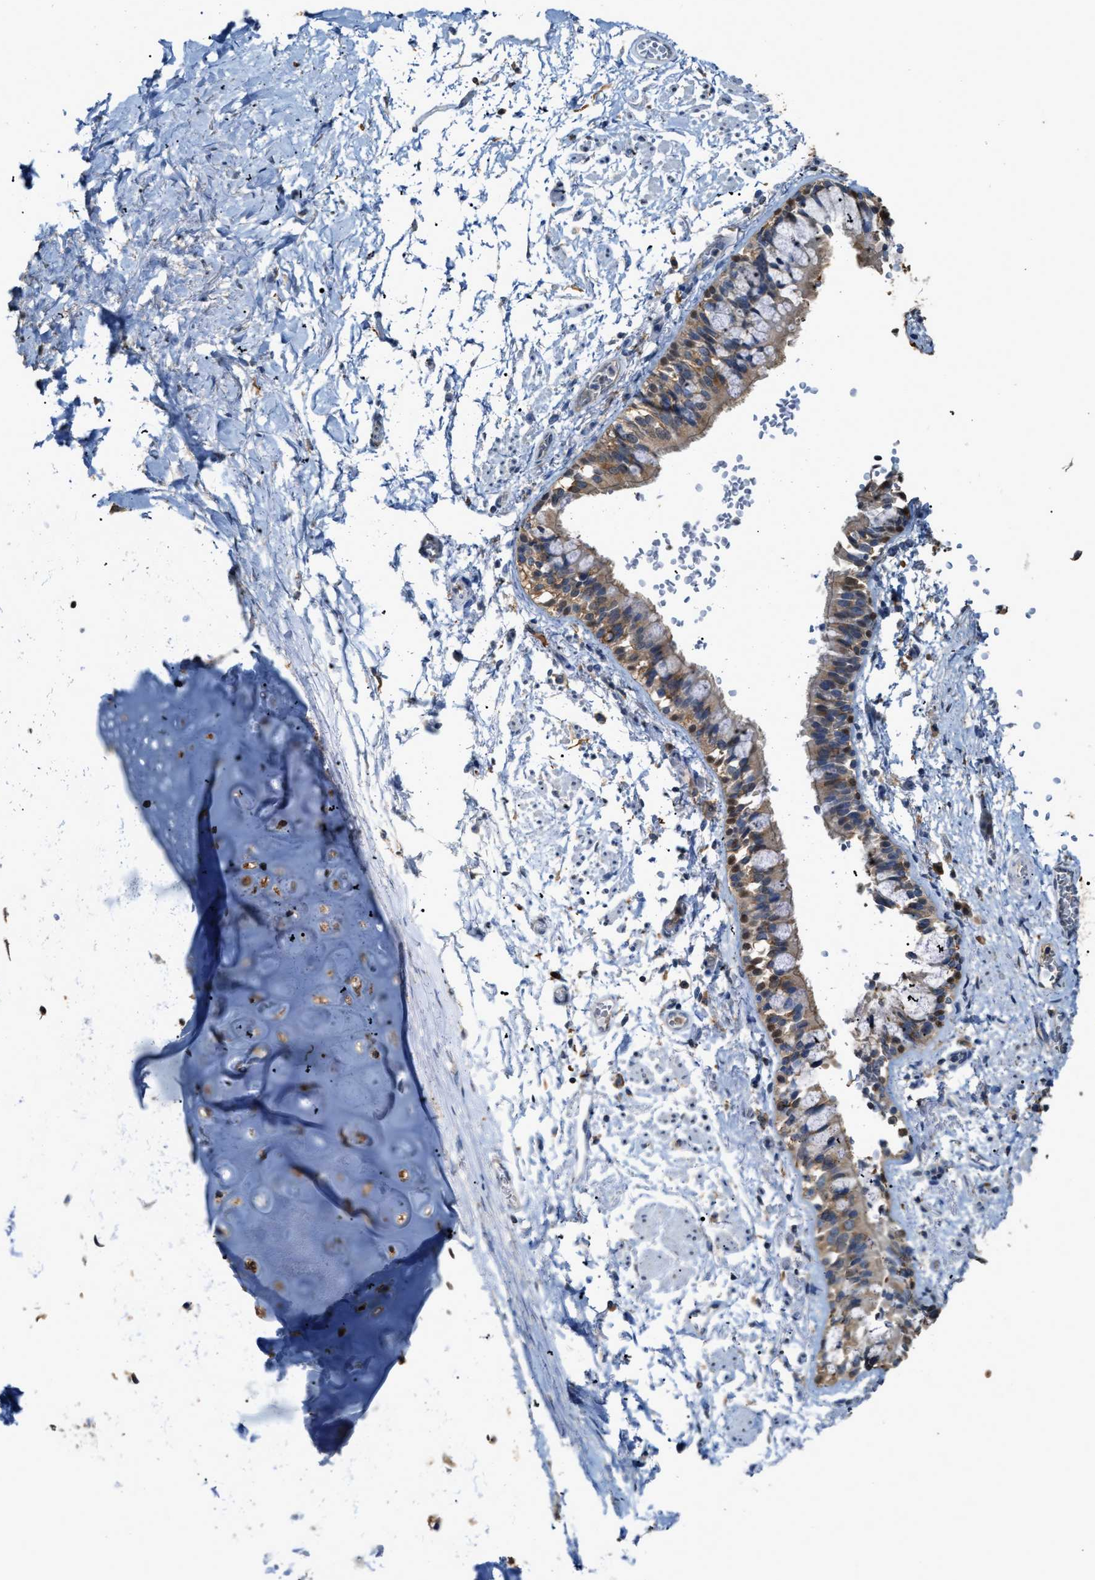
{"staining": {"intensity": "moderate", "quantity": "<25%", "location": "cytoplasmic/membranous"}, "tissue": "adipose tissue", "cell_type": "Adipocytes", "image_type": "normal", "snomed": [{"axis": "morphology", "description": "Normal tissue, NOS"}, {"axis": "topography", "description": "Cartilage tissue"}, {"axis": "topography", "description": "Lung"}], "caption": "Immunohistochemical staining of unremarkable adipose tissue exhibits moderate cytoplasmic/membranous protein positivity in about <25% of adipocytes. Using DAB (brown) and hematoxylin (blue) stains, captured at high magnification using brightfield microscopy.", "gene": "GCN1", "patient": {"sex": "female", "age": 77}}